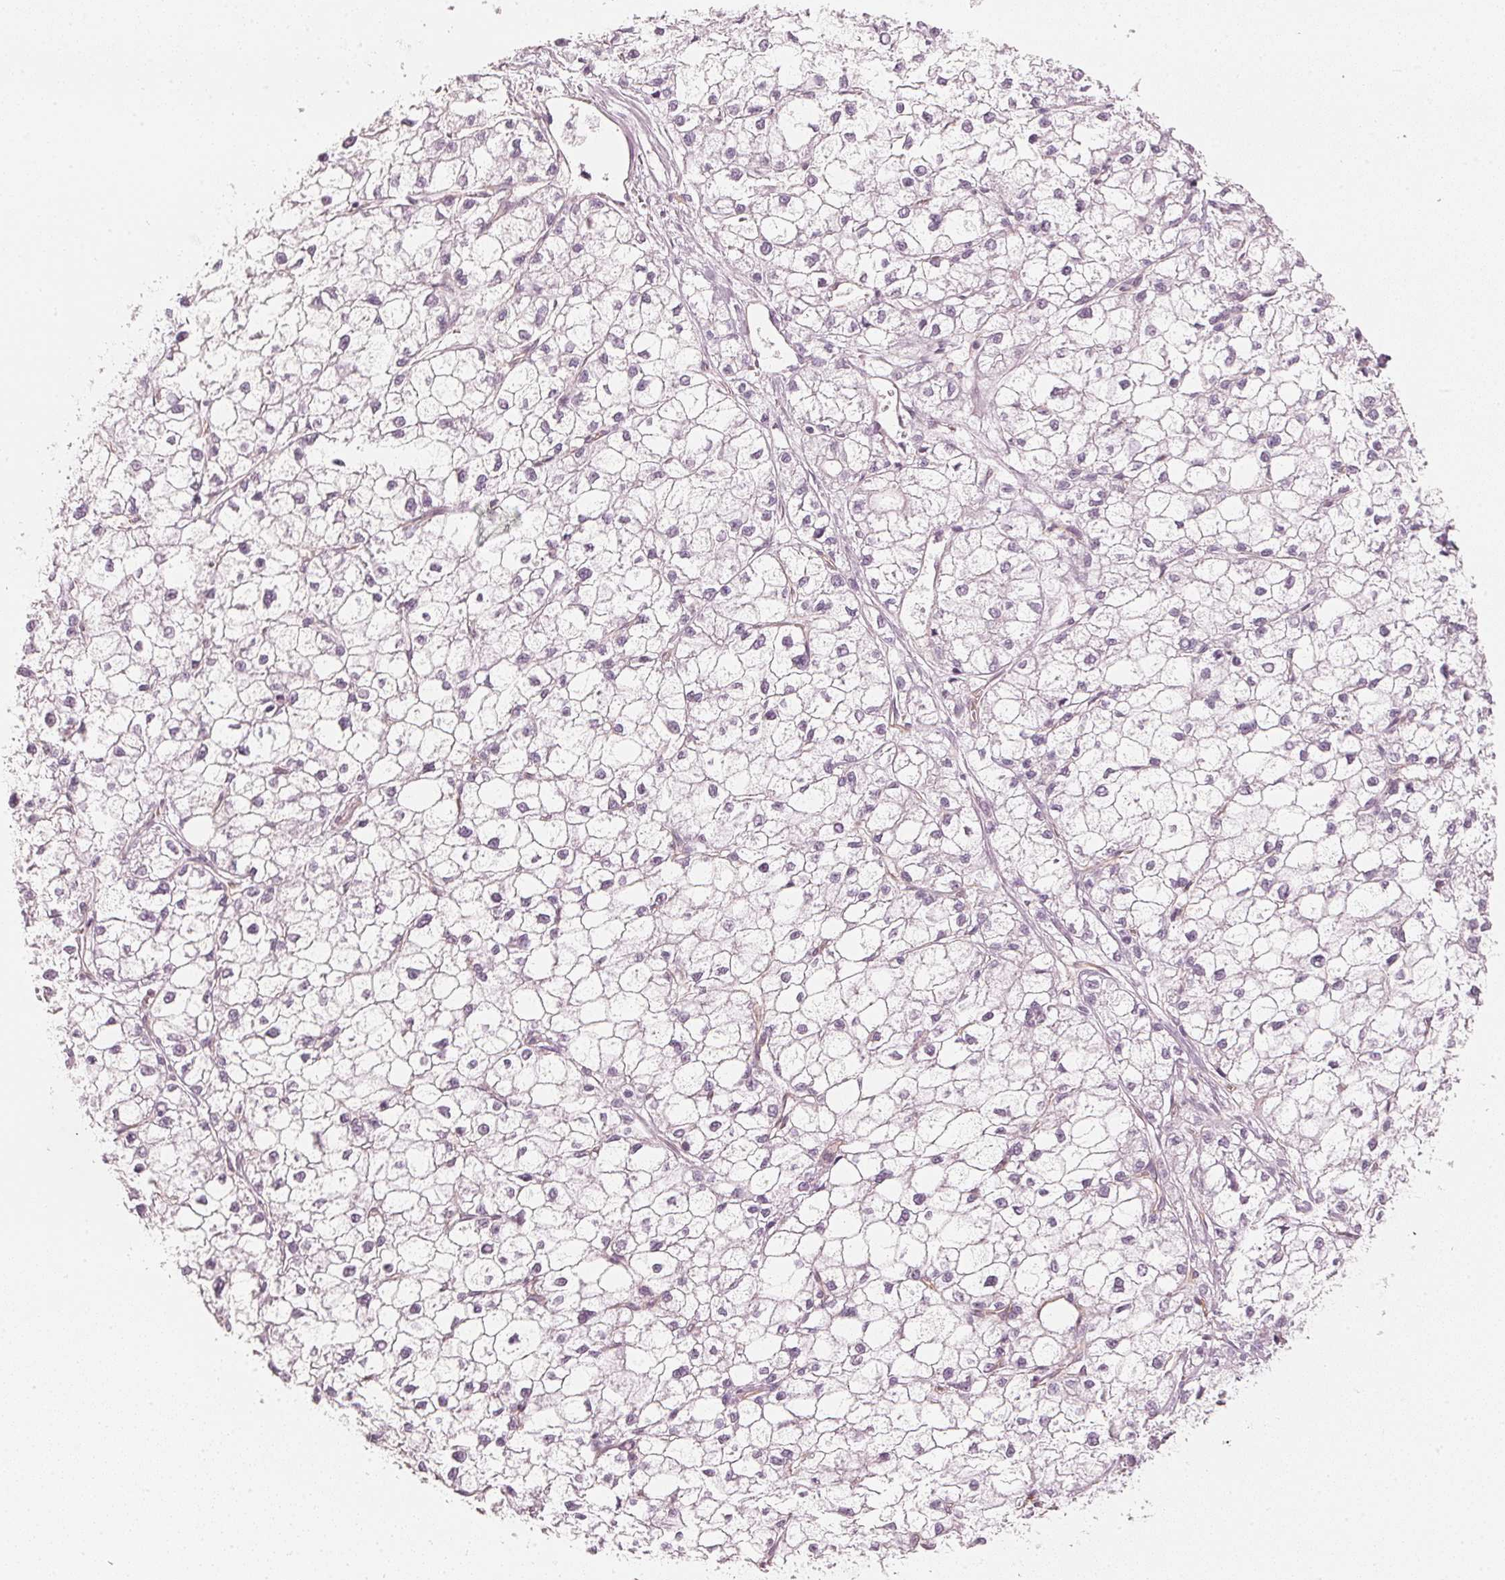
{"staining": {"intensity": "negative", "quantity": "none", "location": "none"}, "tissue": "liver cancer", "cell_type": "Tumor cells", "image_type": "cancer", "snomed": [{"axis": "morphology", "description": "Carcinoma, Hepatocellular, NOS"}, {"axis": "topography", "description": "Liver"}], "caption": "Immunohistochemistry (IHC) of hepatocellular carcinoma (liver) demonstrates no expression in tumor cells.", "gene": "APLP1", "patient": {"sex": "female", "age": 43}}